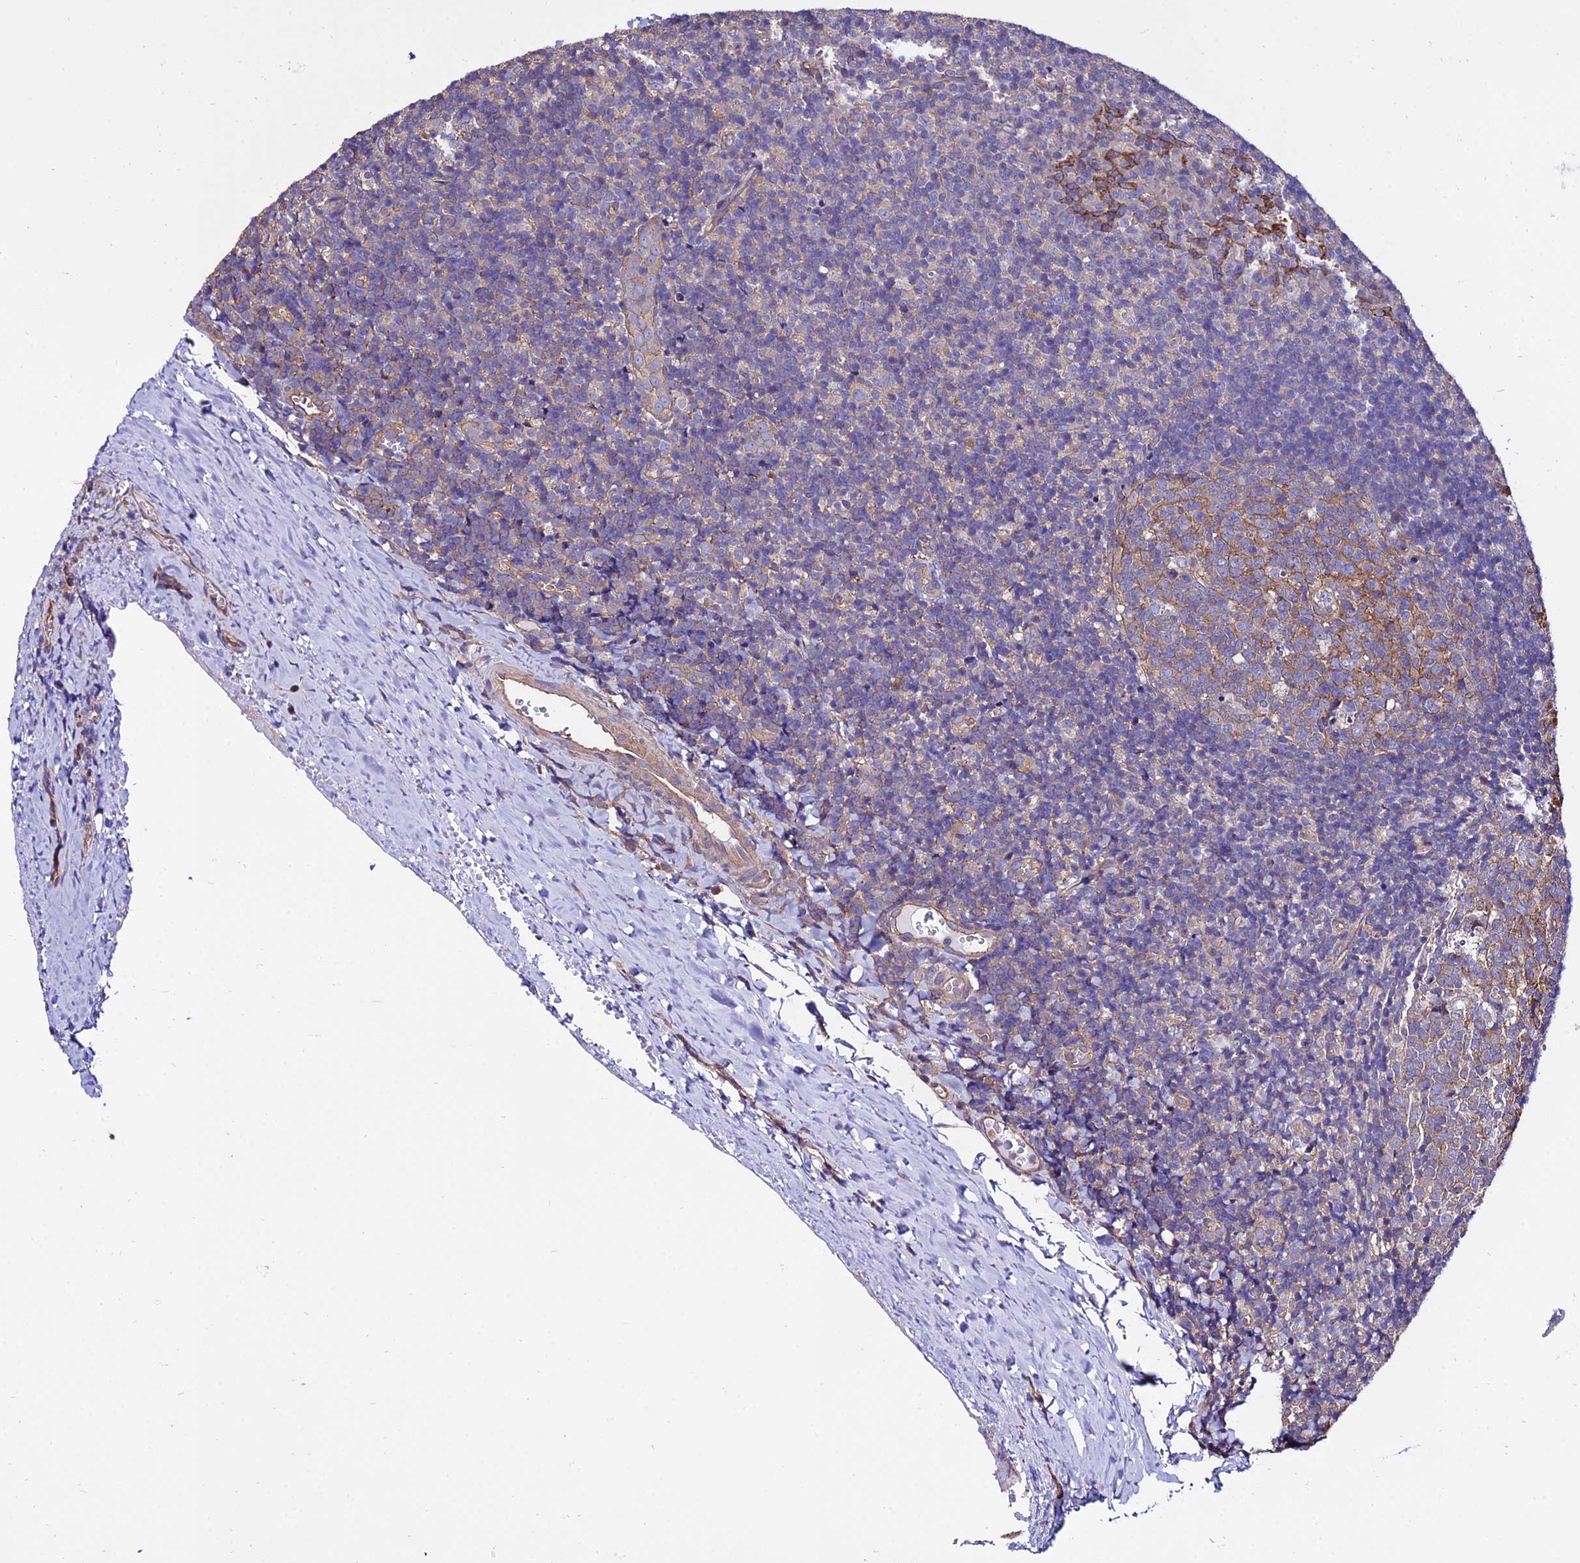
{"staining": {"intensity": "weak", "quantity": "<25%", "location": "cytoplasmic/membranous"}, "tissue": "tonsil", "cell_type": "Germinal center cells", "image_type": "normal", "snomed": [{"axis": "morphology", "description": "Normal tissue, NOS"}, {"axis": "topography", "description": "Tonsil"}], "caption": "Immunohistochemistry photomicrograph of unremarkable tonsil stained for a protein (brown), which demonstrates no positivity in germinal center cells.", "gene": "CALM1", "patient": {"sex": "male", "age": 17}}